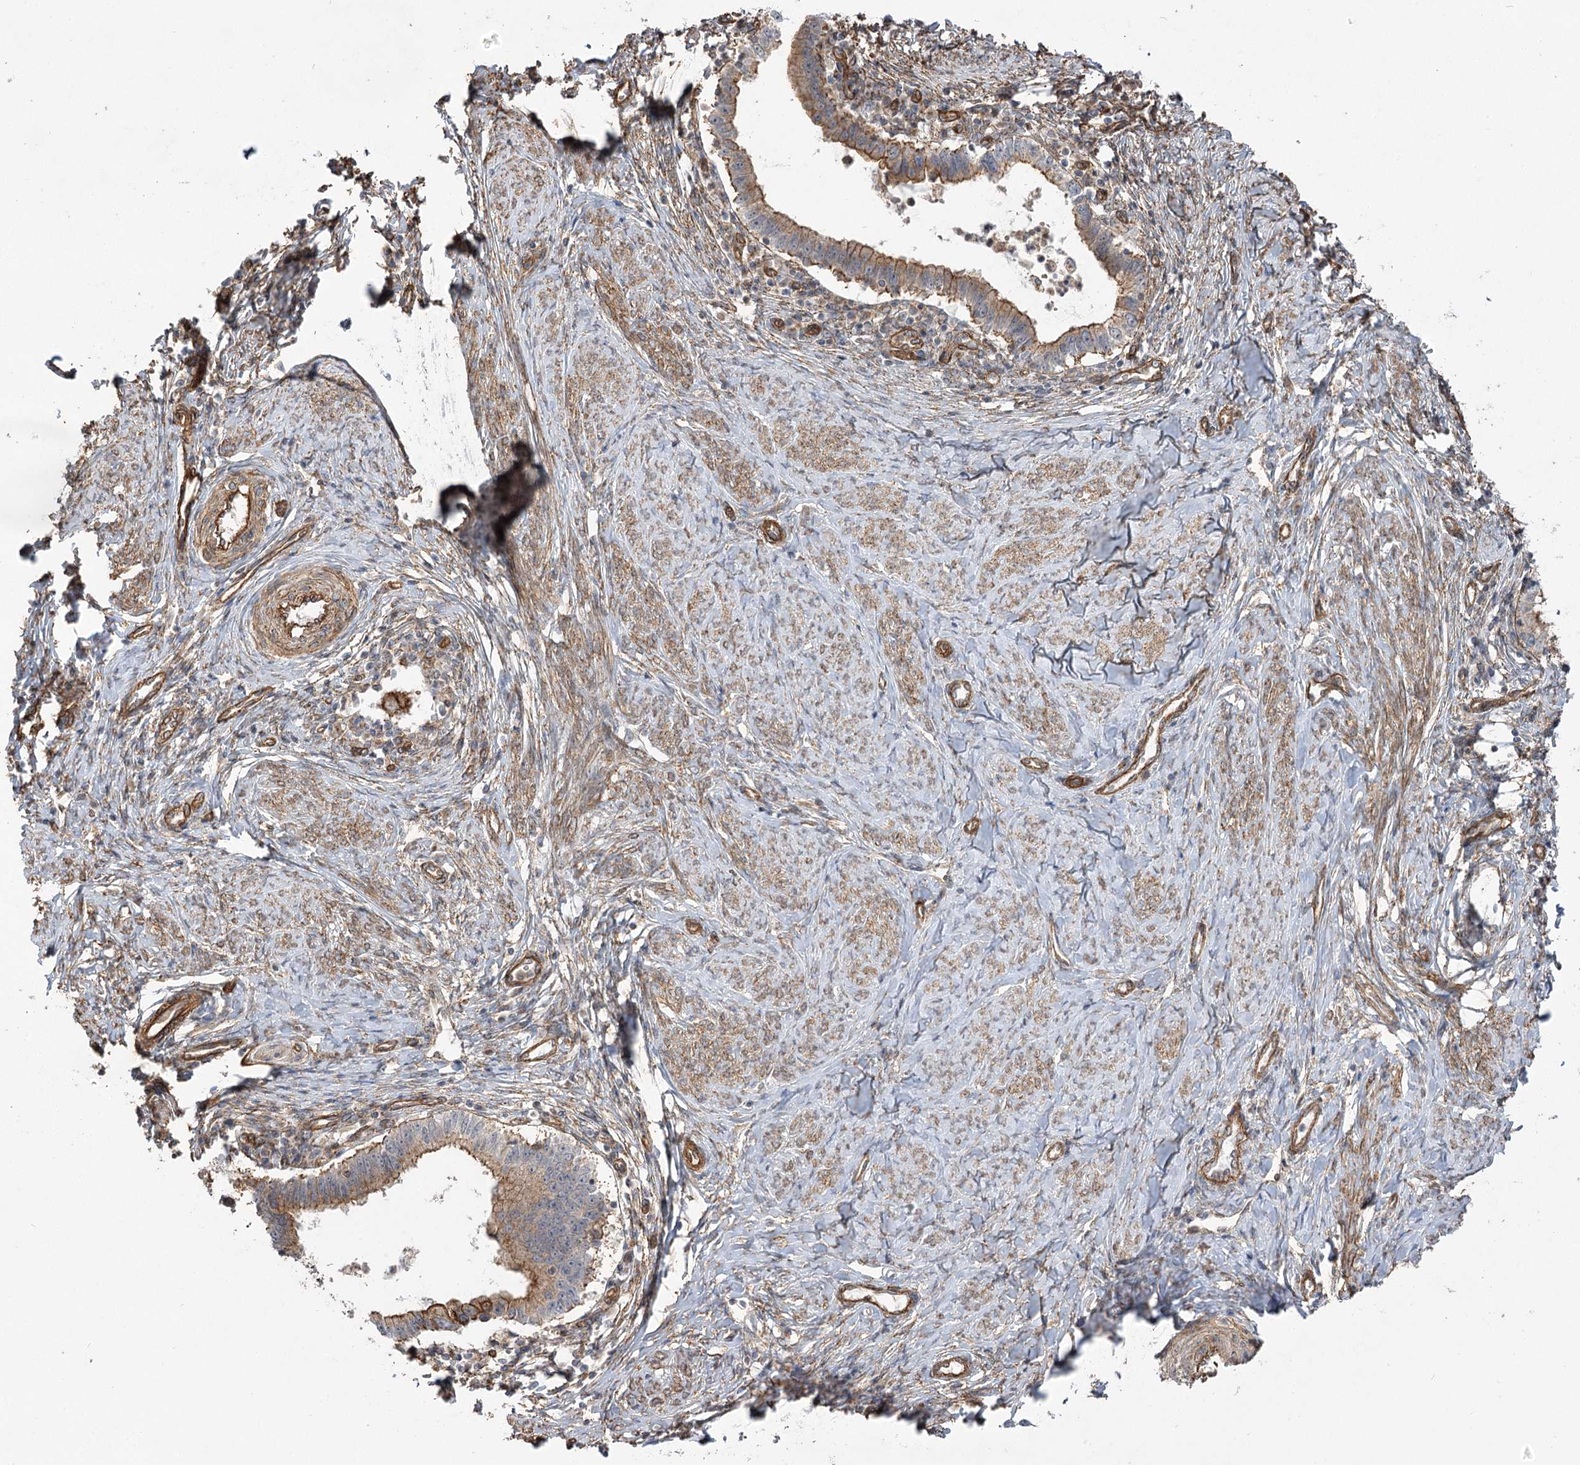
{"staining": {"intensity": "moderate", "quantity": ">75%", "location": "cytoplasmic/membranous"}, "tissue": "cervical cancer", "cell_type": "Tumor cells", "image_type": "cancer", "snomed": [{"axis": "morphology", "description": "Adenocarcinoma, NOS"}, {"axis": "topography", "description": "Cervix"}], "caption": "IHC of cervical cancer shows medium levels of moderate cytoplasmic/membranous expression in about >75% of tumor cells.", "gene": "SH3BP5L", "patient": {"sex": "female", "age": 36}}